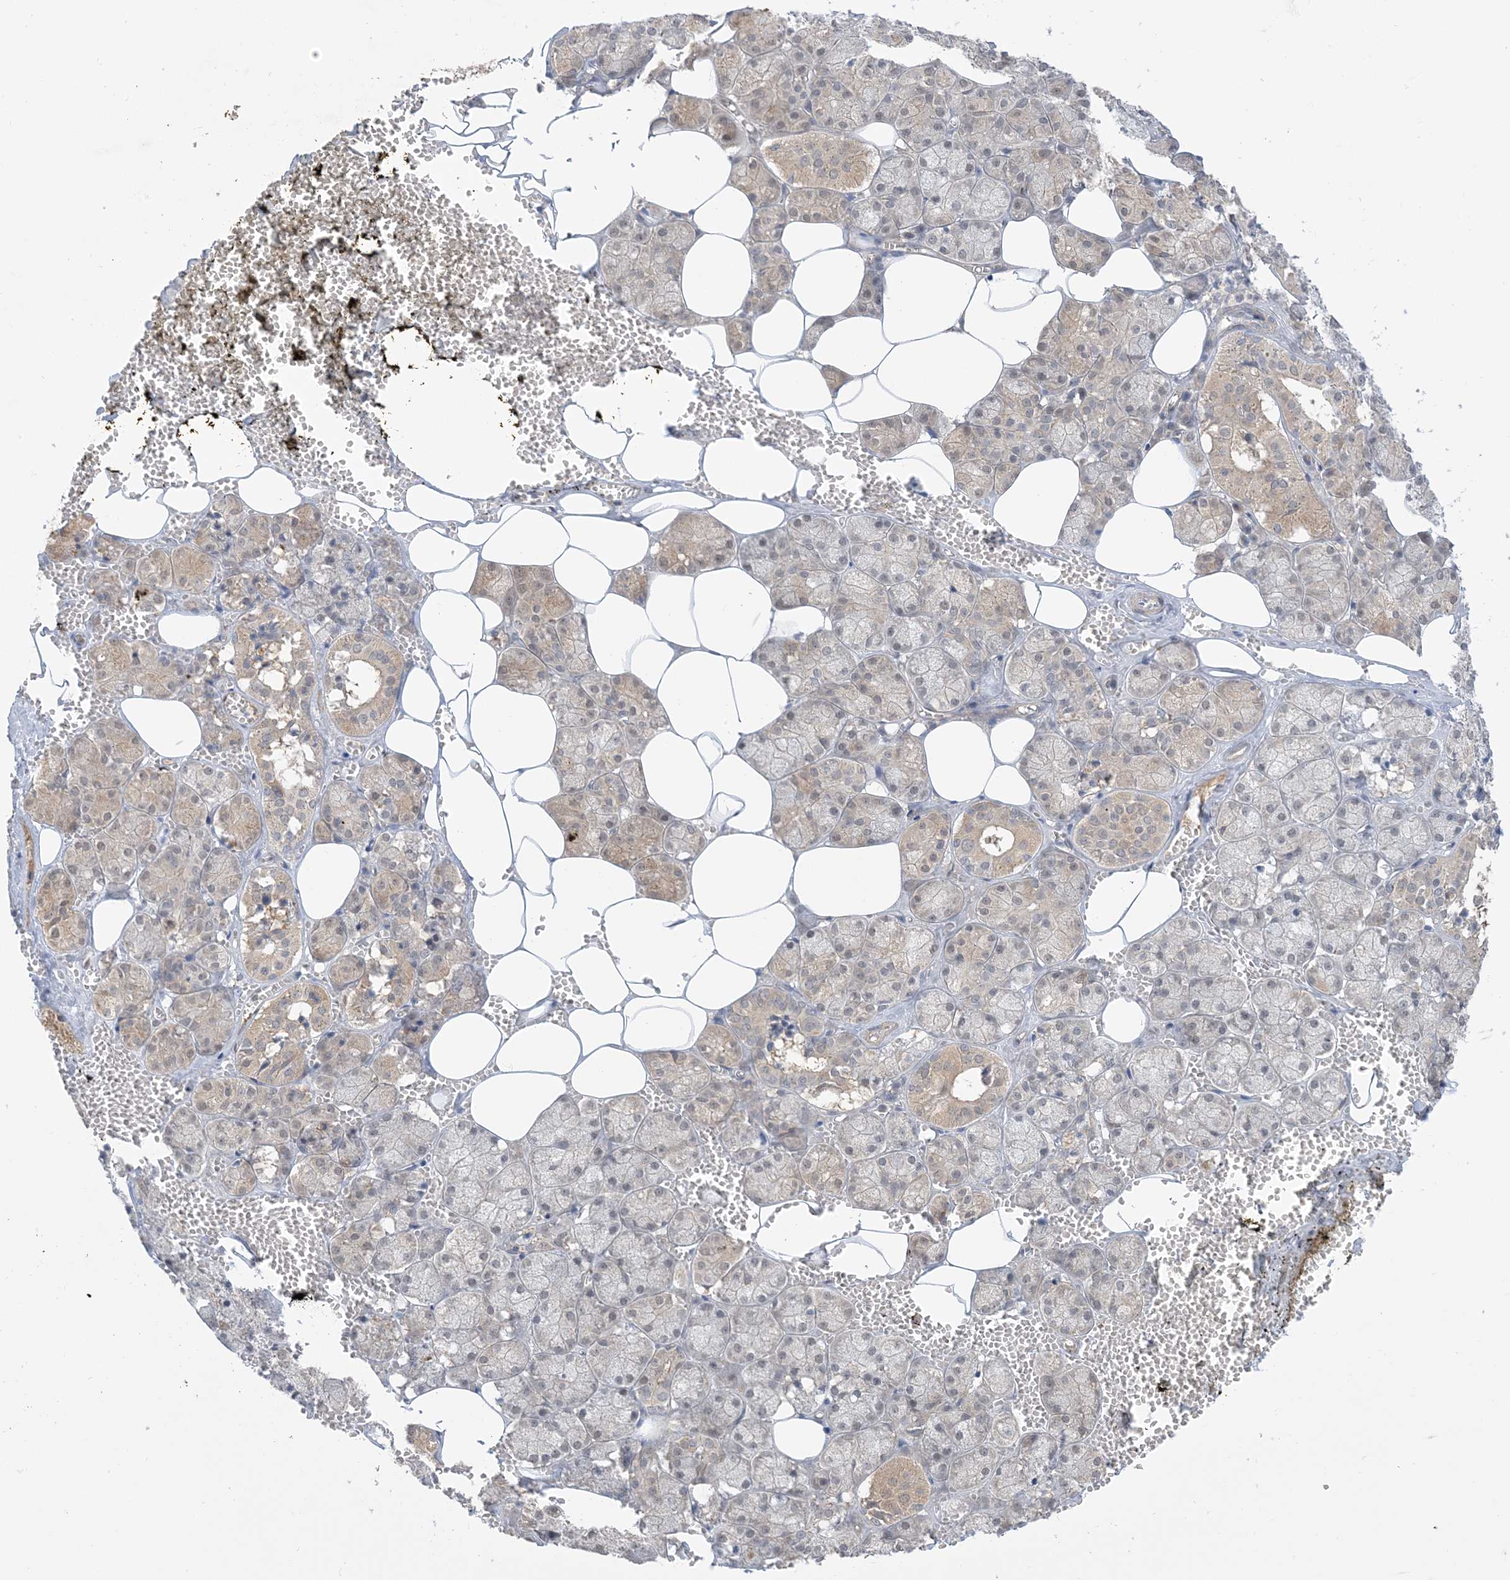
{"staining": {"intensity": "moderate", "quantity": "25%-75%", "location": "cytoplasmic/membranous"}, "tissue": "salivary gland", "cell_type": "Glandular cells", "image_type": "normal", "snomed": [{"axis": "morphology", "description": "Normal tissue, NOS"}, {"axis": "topography", "description": "Salivary gland"}], "caption": "Protein expression analysis of benign salivary gland displays moderate cytoplasmic/membranous expression in approximately 25%-75% of glandular cells. (IHC, brightfield microscopy, high magnification).", "gene": "WDR26", "patient": {"sex": "male", "age": 62}}